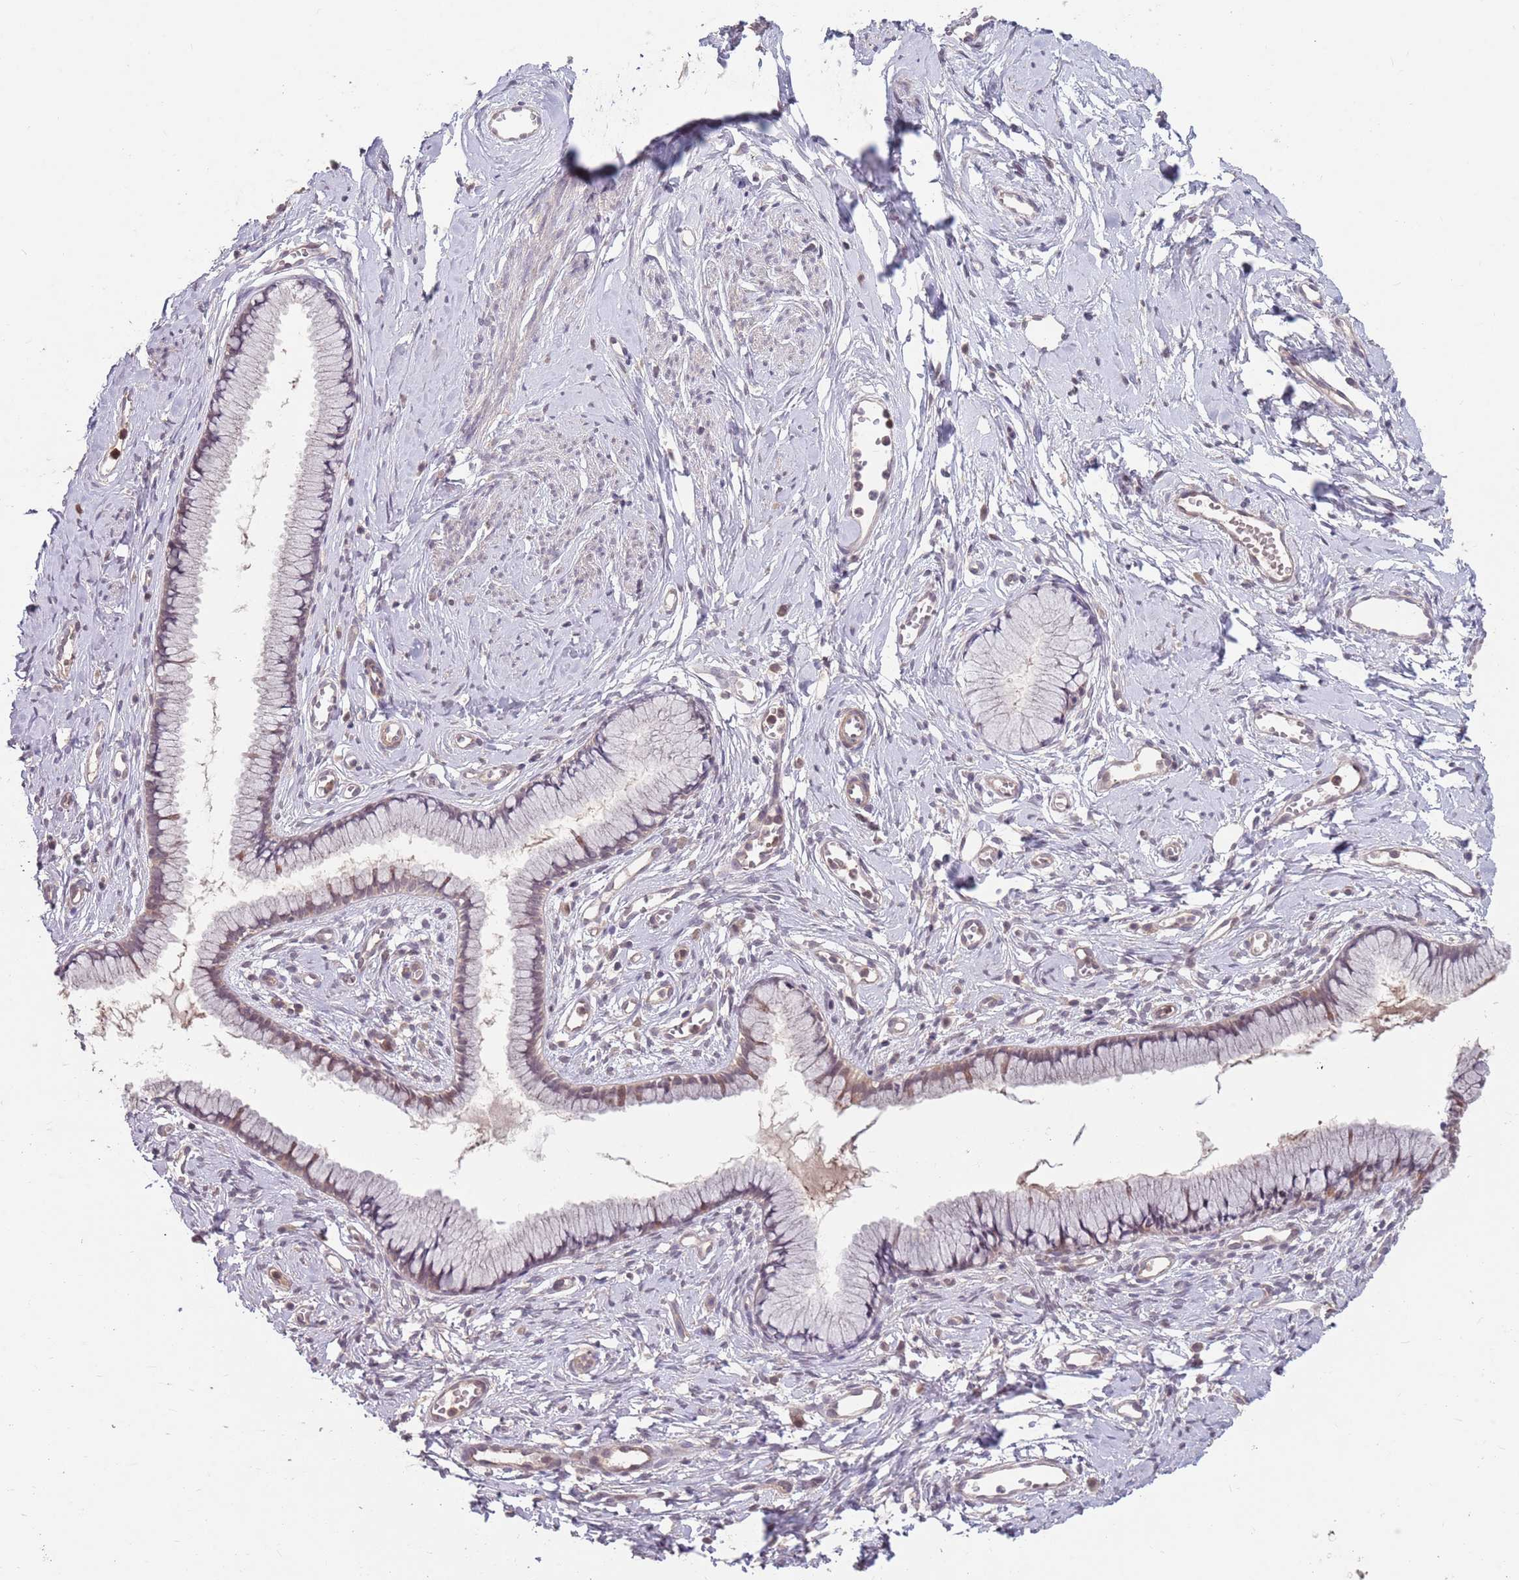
{"staining": {"intensity": "weak", "quantity": ">75%", "location": "cytoplasmic/membranous"}, "tissue": "cervix", "cell_type": "Glandular cells", "image_type": "normal", "snomed": [{"axis": "morphology", "description": "Normal tissue, NOS"}, {"axis": "topography", "description": "Cervix"}], "caption": "Human cervix stained with a brown dye displays weak cytoplasmic/membranous positive expression in about >75% of glandular cells.", "gene": "MEI1", "patient": {"sex": "female", "age": 40}}